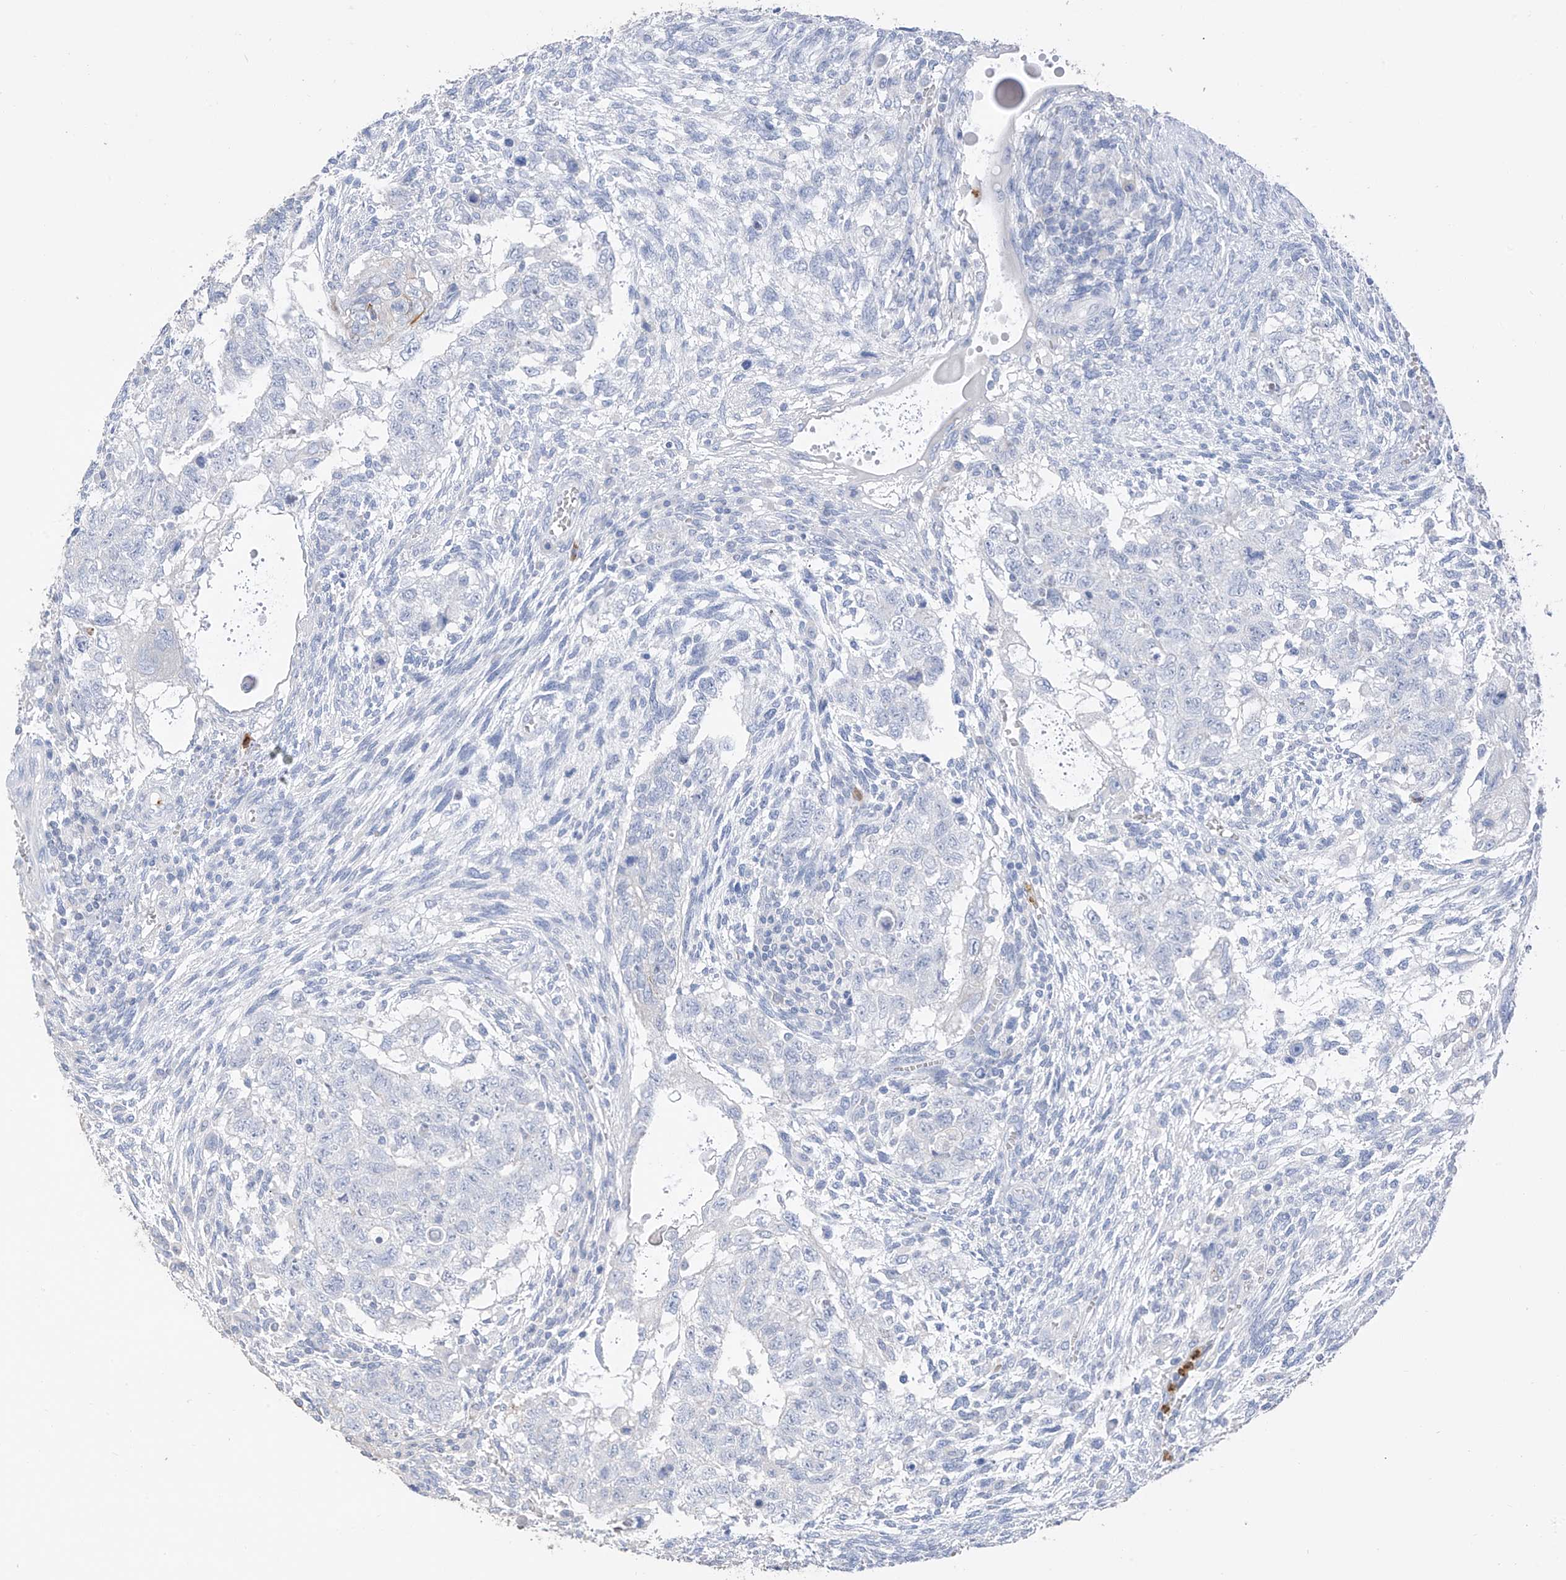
{"staining": {"intensity": "negative", "quantity": "none", "location": "none"}, "tissue": "testis cancer", "cell_type": "Tumor cells", "image_type": "cancer", "snomed": [{"axis": "morphology", "description": "Carcinoma, Embryonal, NOS"}, {"axis": "topography", "description": "Testis"}], "caption": "Photomicrograph shows no significant protein expression in tumor cells of testis embryonal carcinoma.", "gene": "PAFAH1B3", "patient": {"sex": "male", "age": 37}}